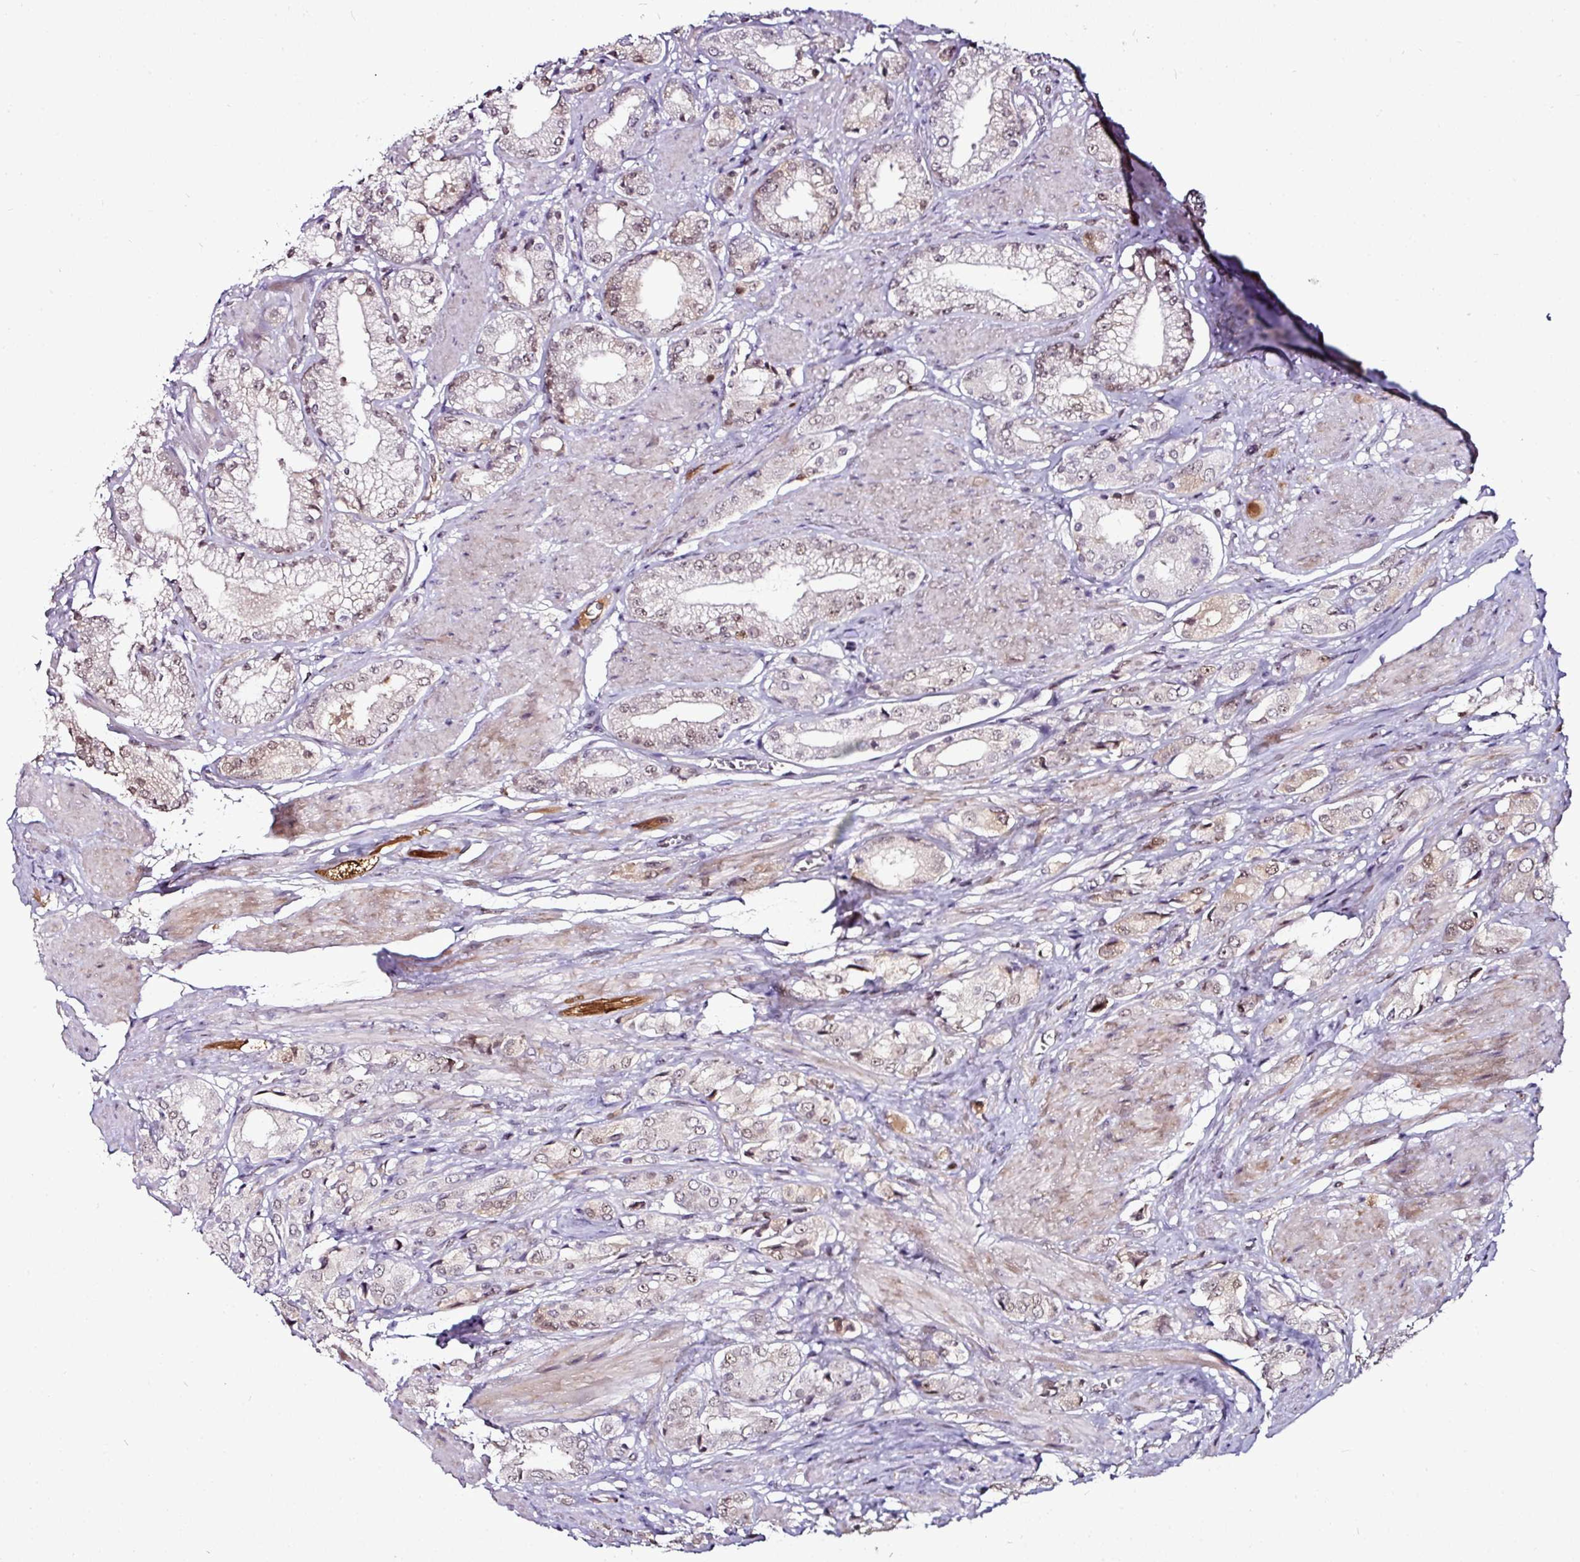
{"staining": {"intensity": "weak", "quantity": "25%-75%", "location": "nuclear"}, "tissue": "prostate cancer", "cell_type": "Tumor cells", "image_type": "cancer", "snomed": [{"axis": "morphology", "description": "Adenocarcinoma, High grade"}, {"axis": "topography", "description": "Prostate and seminal vesicle, NOS"}], "caption": "This is an image of immunohistochemistry (IHC) staining of high-grade adenocarcinoma (prostate), which shows weak positivity in the nuclear of tumor cells.", "gene": "KLF16", "patient": {"sex": "male", "age": 64}}